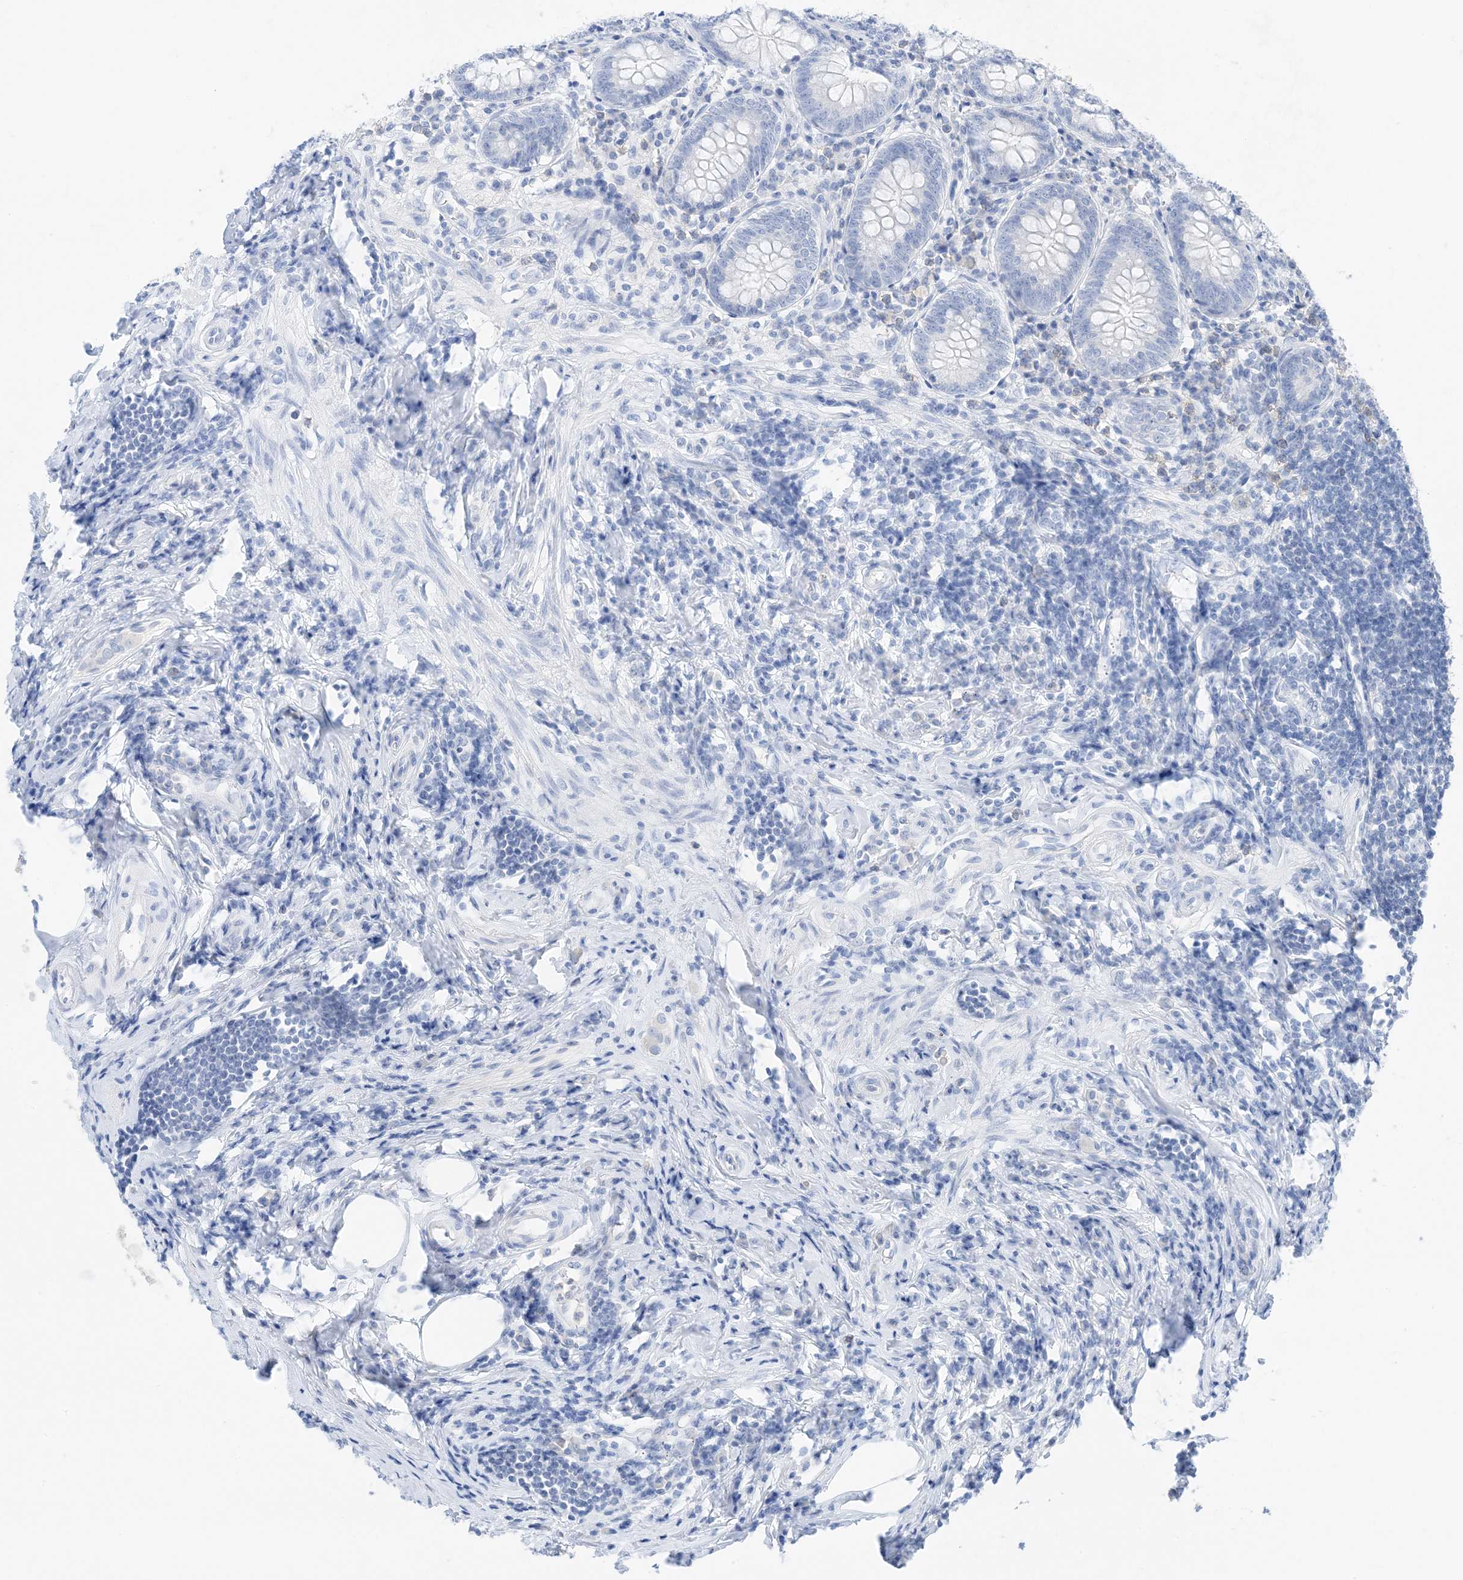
{"staining": {"intensity": "negative", "quantity": "none", "location": "none"}, "tissue": "appendix", "cell_type": "Glandular cells", "image_type": "normal", "snomed": [{"axis": "morphology", "description": "Normal tissue, NOS"}, {"axis": "topography", "description": "Appendix"}], "caption": "IHC photomicrograph of benign human appendix stained for a protein (brown), which shows no positivity in glandular cells. (Brightfield microscopy of DAB immunohistochemistry (IHC) at high magnification).", "gene": "KIFBP", "patient": {"sex": "female", "age": 54}}